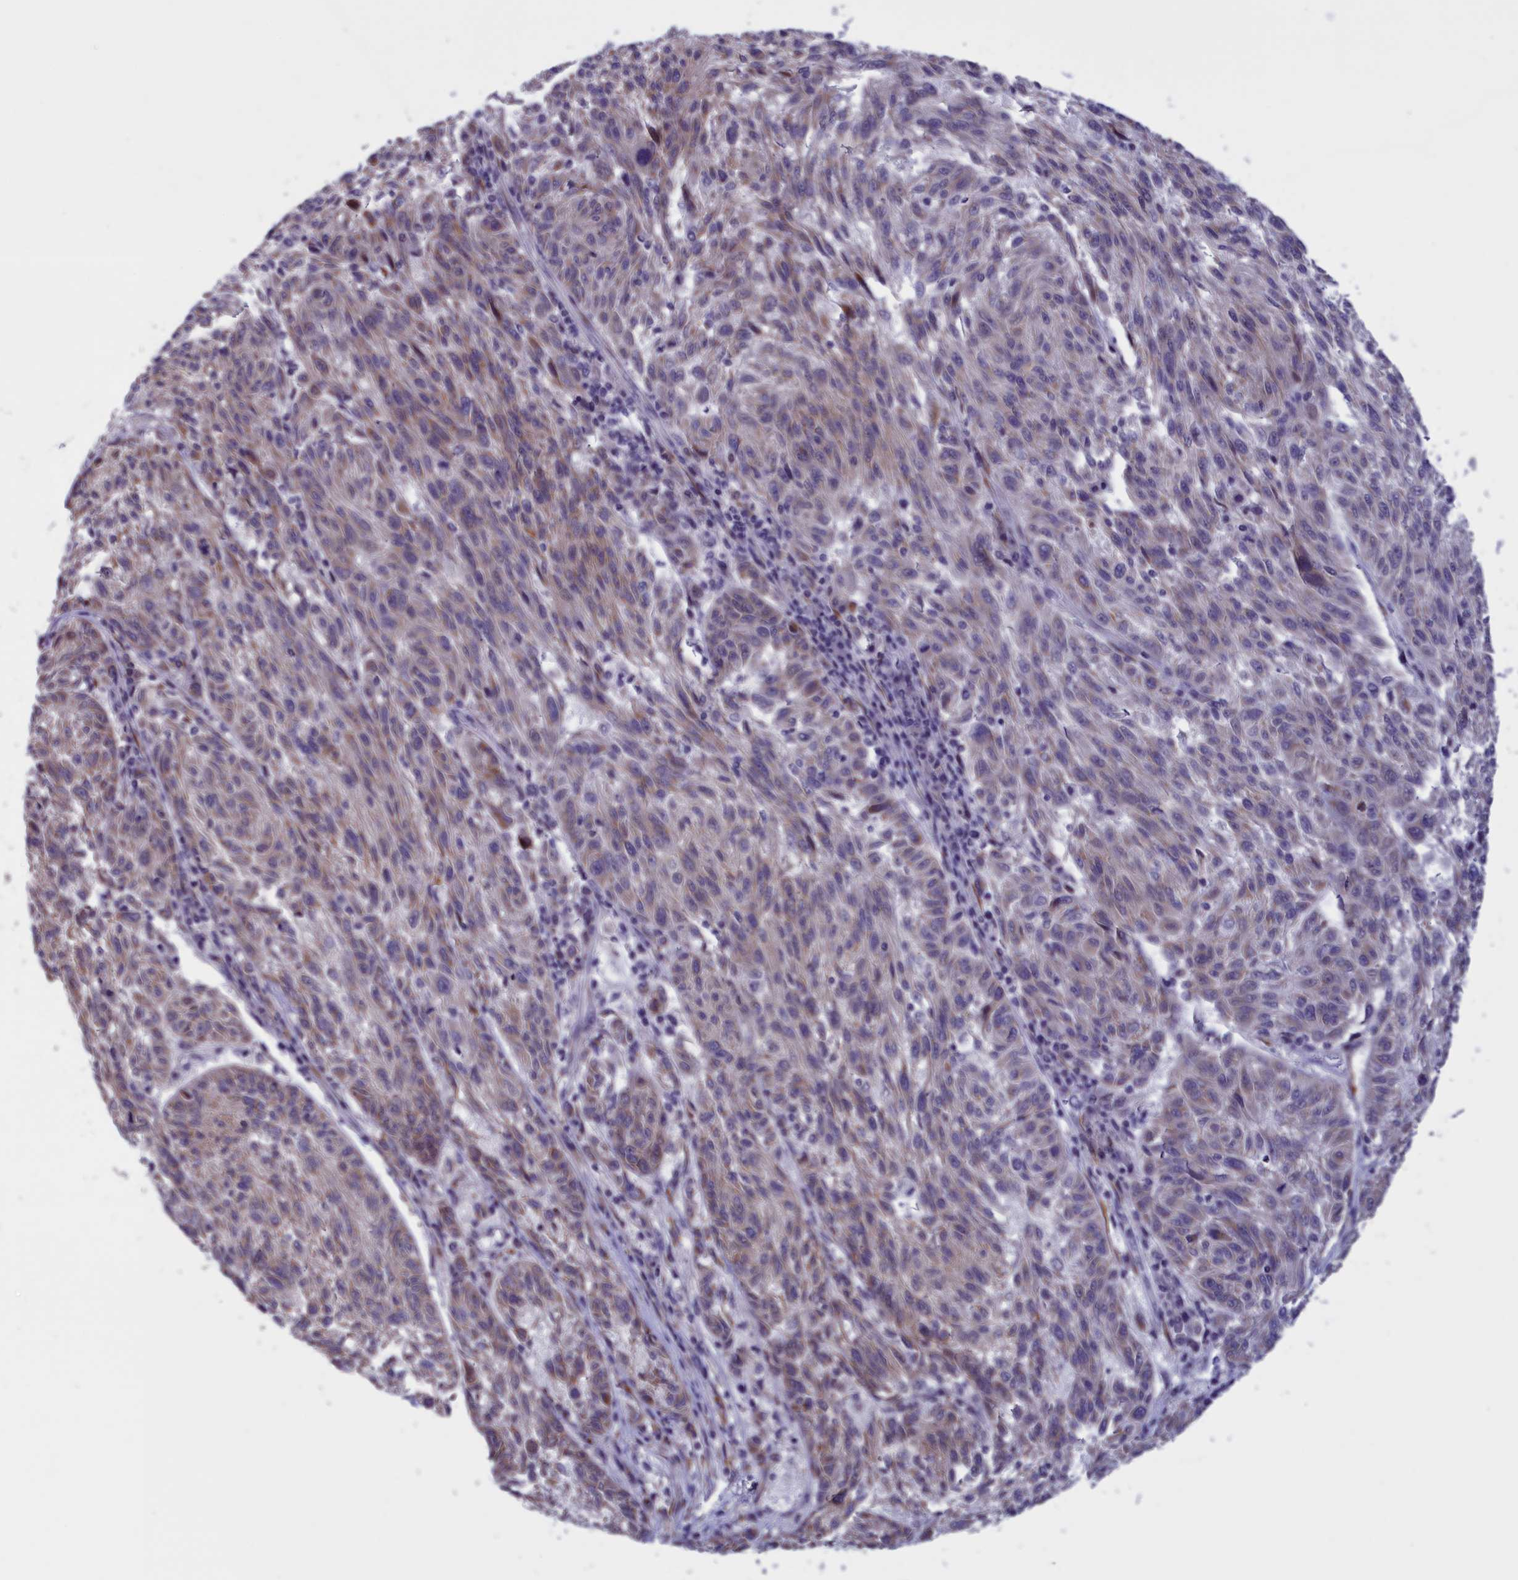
{"staining": {"intensity": "moderate", "quantity": ">75%", "location": "cytoplasmic/membranous"}, "tissue": "melanoma", "cell_type": "Tumor cells", "image_type": "cancer", "snomed": [{"axis": "morphology", "description": "Malignant melanoma, NOS"}, {"axis": "topography", "description": "Skin"}], "caption": "Protein staining of malignant melanoma tissue shows moderate cytoplasmic/membranous staining in about >75% of tumor cells.", "gene": "PARS2", "patient": {"sex": "male", "age": 53}}